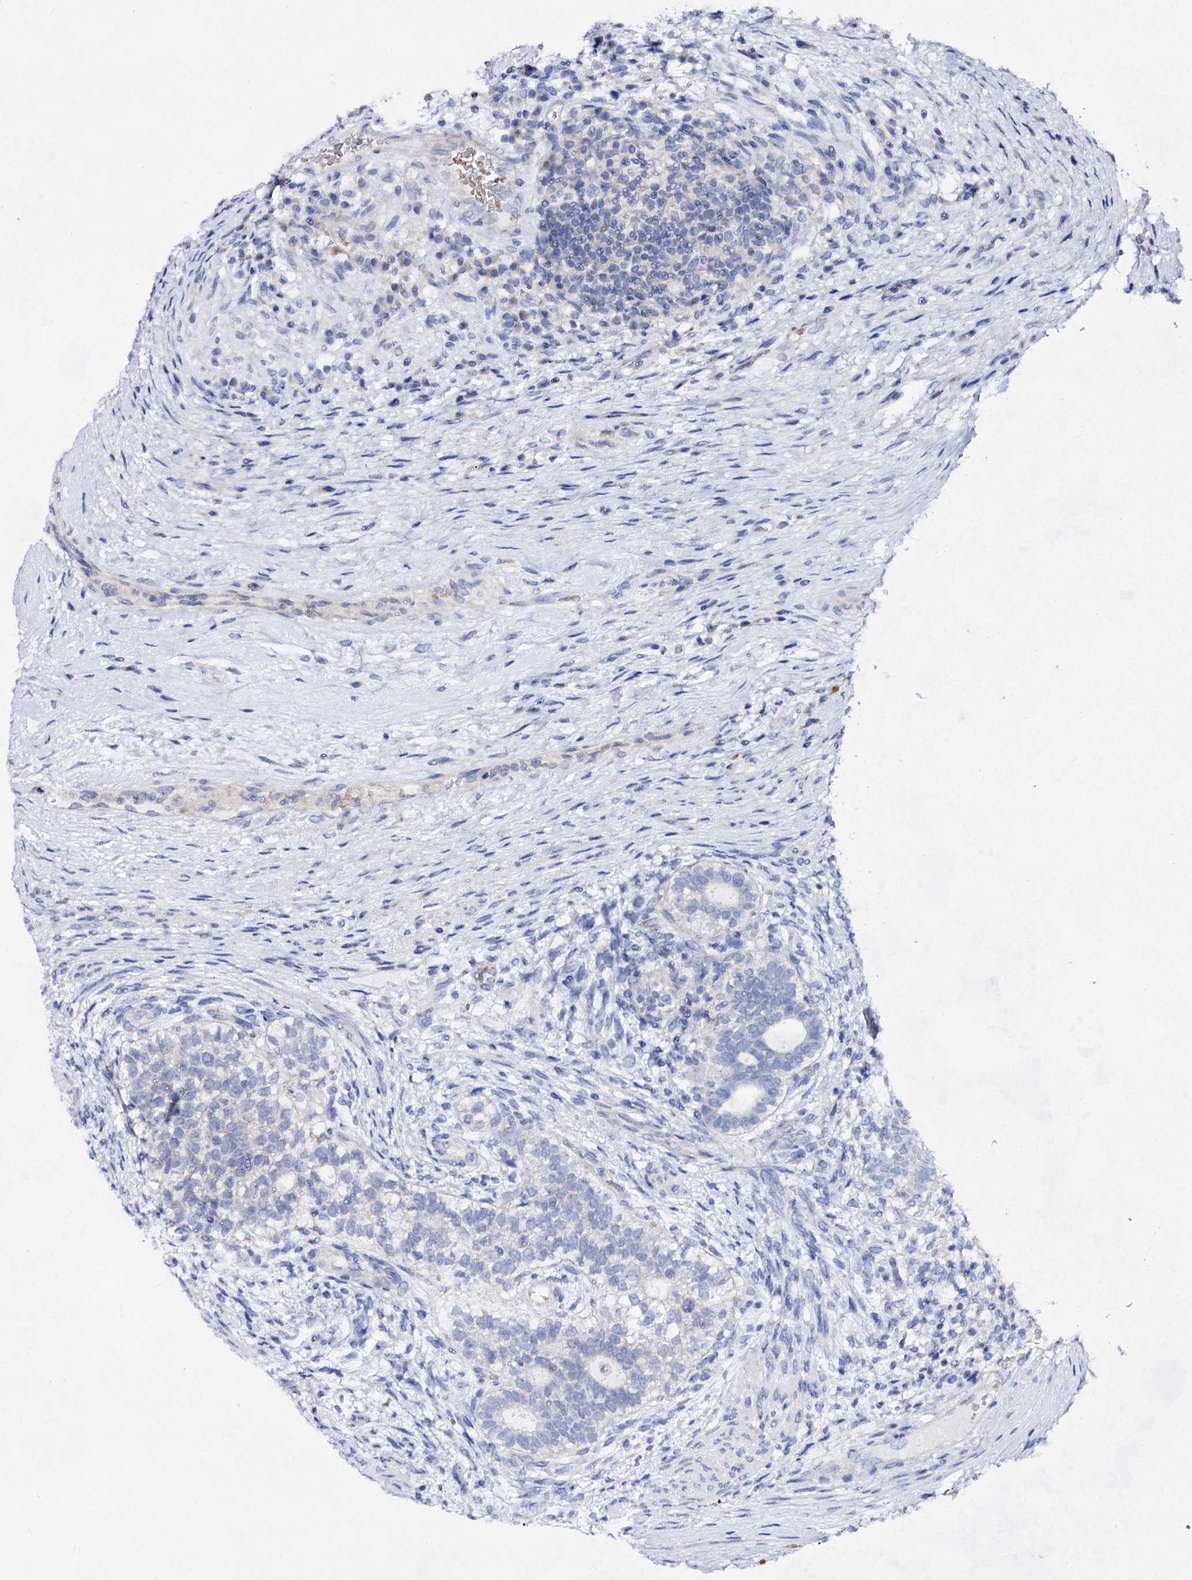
{"staining": {"intensity": "negative", "quantity": "none", "location": "none"}, "tissue": "testis cancer", "cell_type": "Tumor cells", "image_type": "cancer", "snomed": [{"axis": "morphology", "description": "Carcinoma, Embryonal, NOS"}, {"axis": "topography", "description": "Testis"}], "caption": "Tumor cells show no significant protein staining in embryonal carcinoma (testis).", "gene": "PLIN1", "patient": {"sex": "male", "age": 26}}